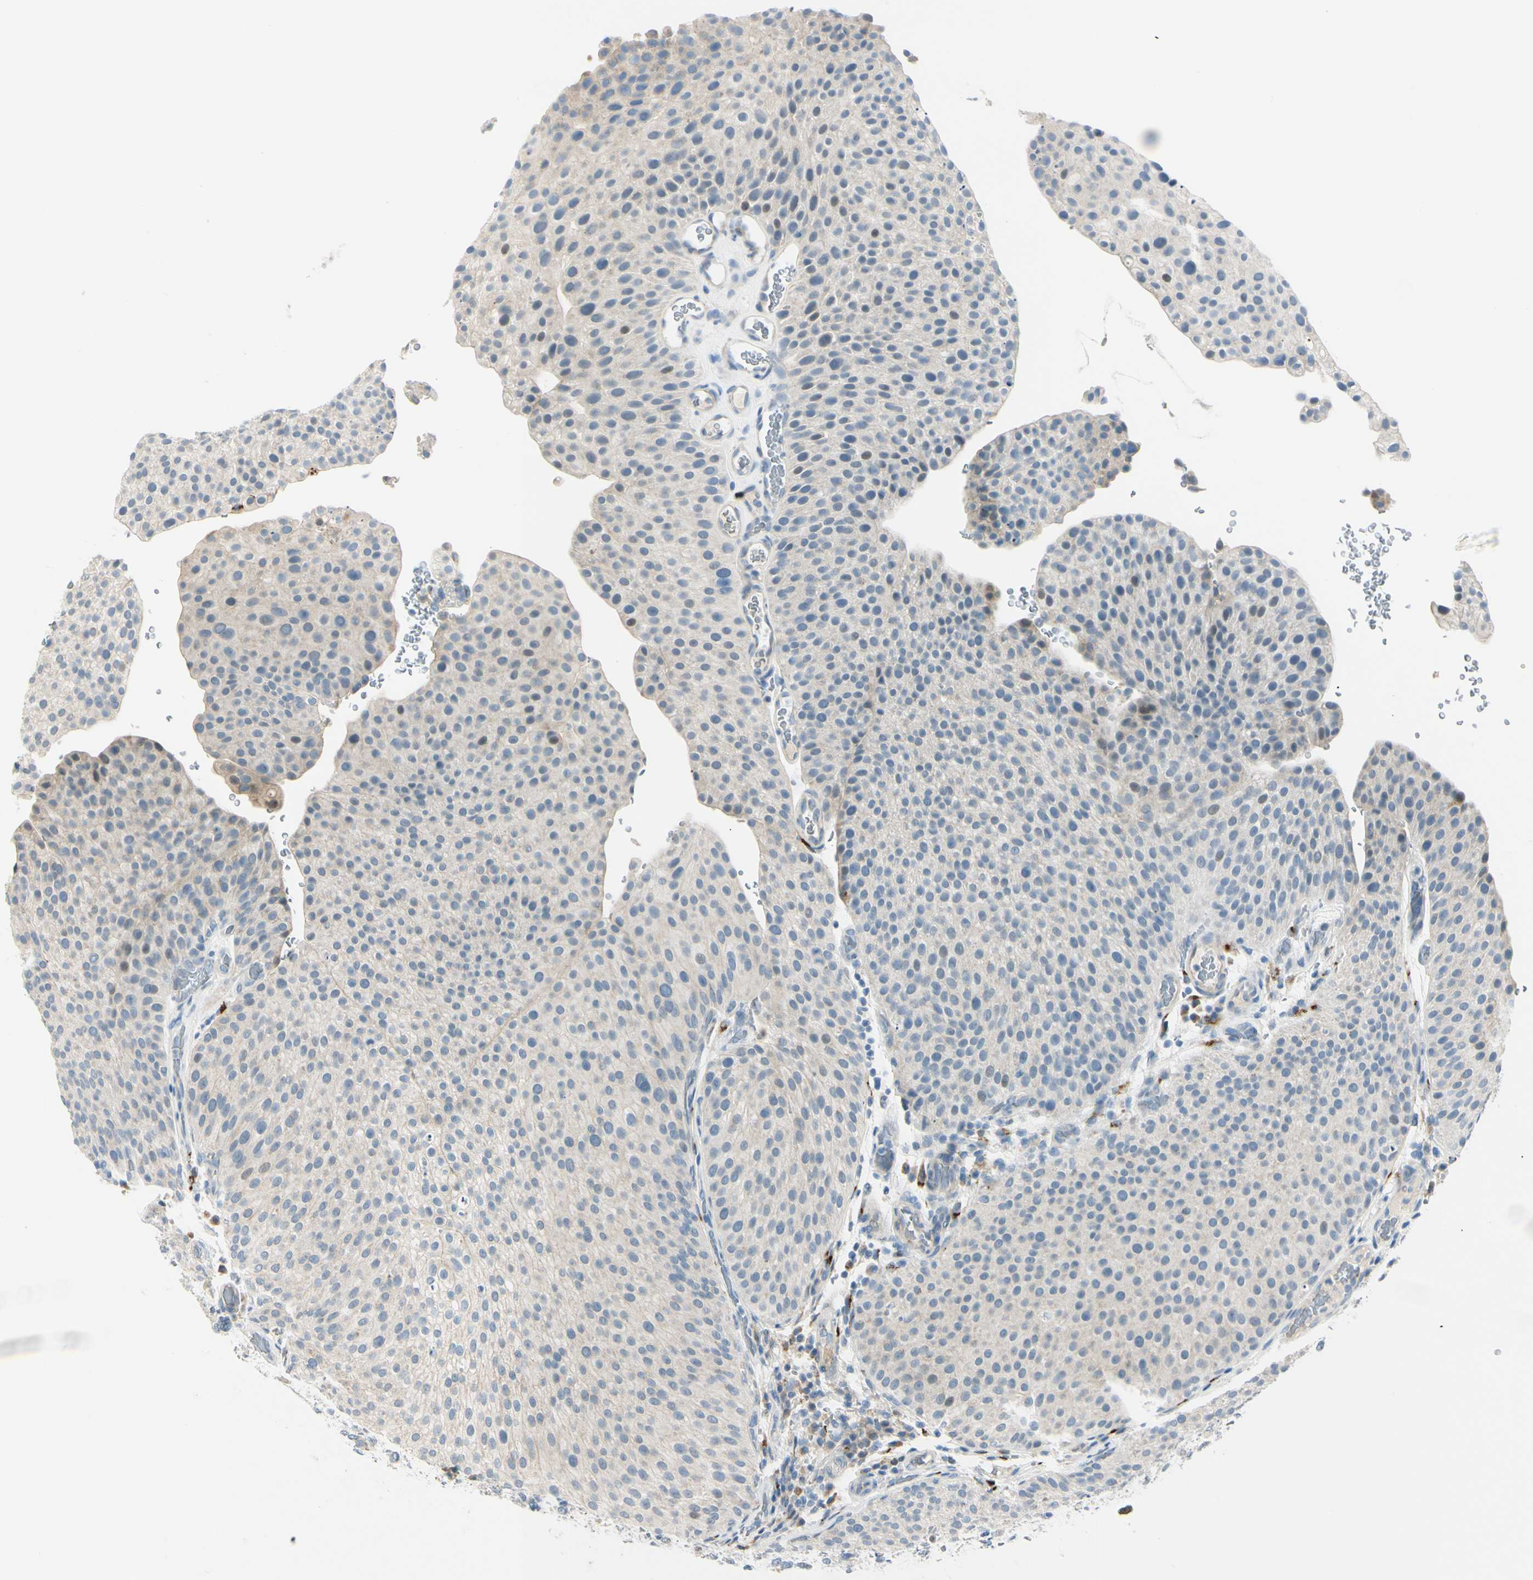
{"staining": {"intensity": "negative", "quantity": "none", "location": "none"}, "tissue": "urothelial cancer", "cell_type": "Tumor cells", "image_type": "cancer", "snomed": [{"axis": "morphology", "description": "Urothelial carcinoma, Low grade"}, {"axis": "topography", "description": "Smooth muscle"}, {"axis": "topography", "description": "Urinary bladder"}], "caption": "There is no significant expression in tumor cells of urothelial cancer. (Brightfield microscopy of DAB (3,3'-diaminobenzidine) IHC at high magnification).", "gene": "GALNT5", "patient": {"sex": "male", "age": 60}}